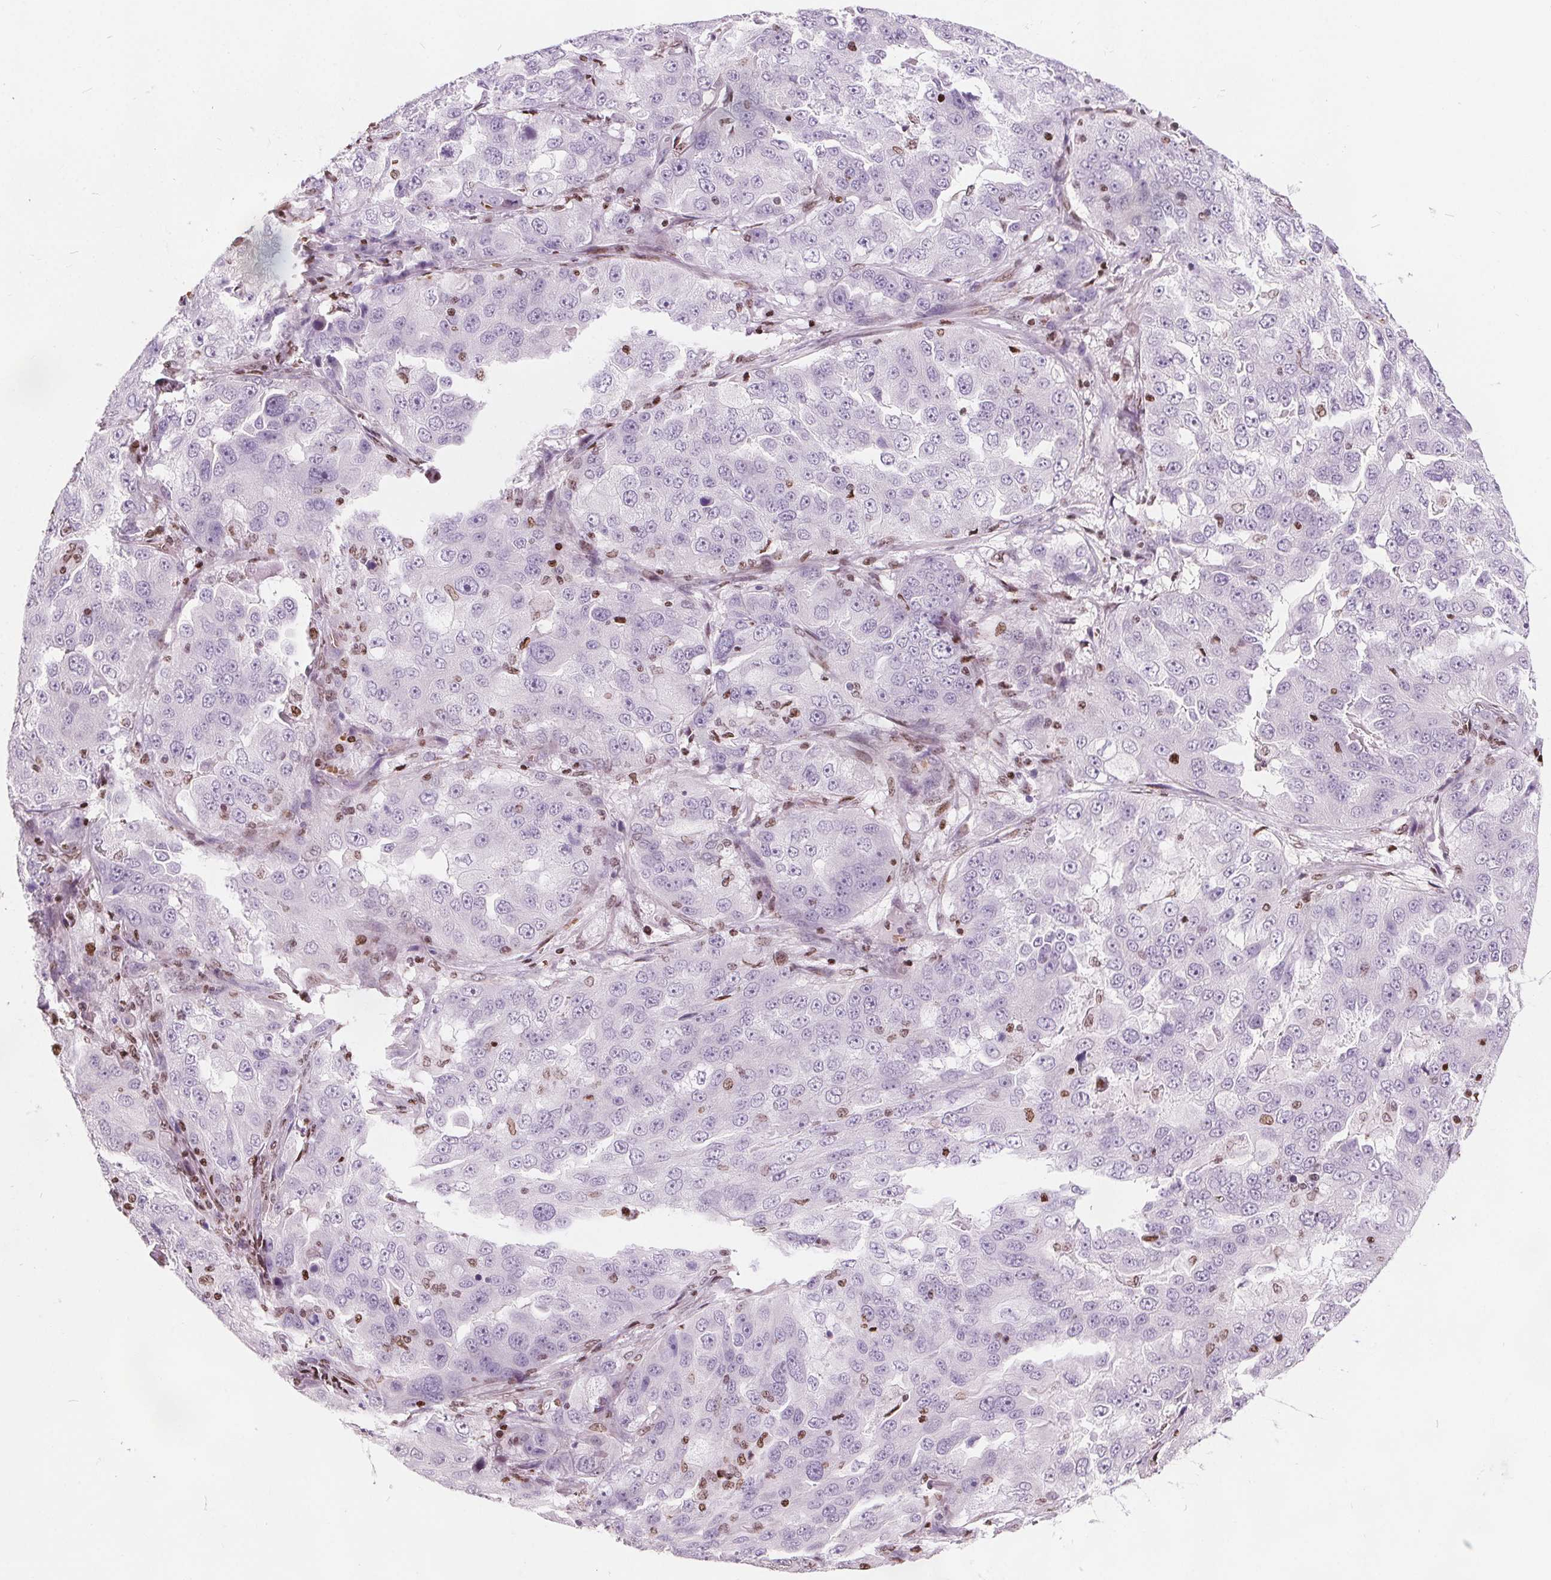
{"staining": {"intensity": "negative", "quantity": "none", "location": "none"}, "tissue": "lung cancer", "cell_type": "Tumor cells", "image_type": "cancer", "snomed": [{"axis": "morphology", "description": "Adenocarcinoma, NOS"}, {"axis": "topography", "description": "Lung"}], "caption": "Immunohistochemistry of human lung adenocarcinoma shows no staining in tumor cells. (DAB (3,3'-diaminobenzidine) immunohistochemistry (IHC) visualized using brightfield microscopy, high magnification).", "gene": "ISLR2", "patient": {"sex": "female", "age": 61}}